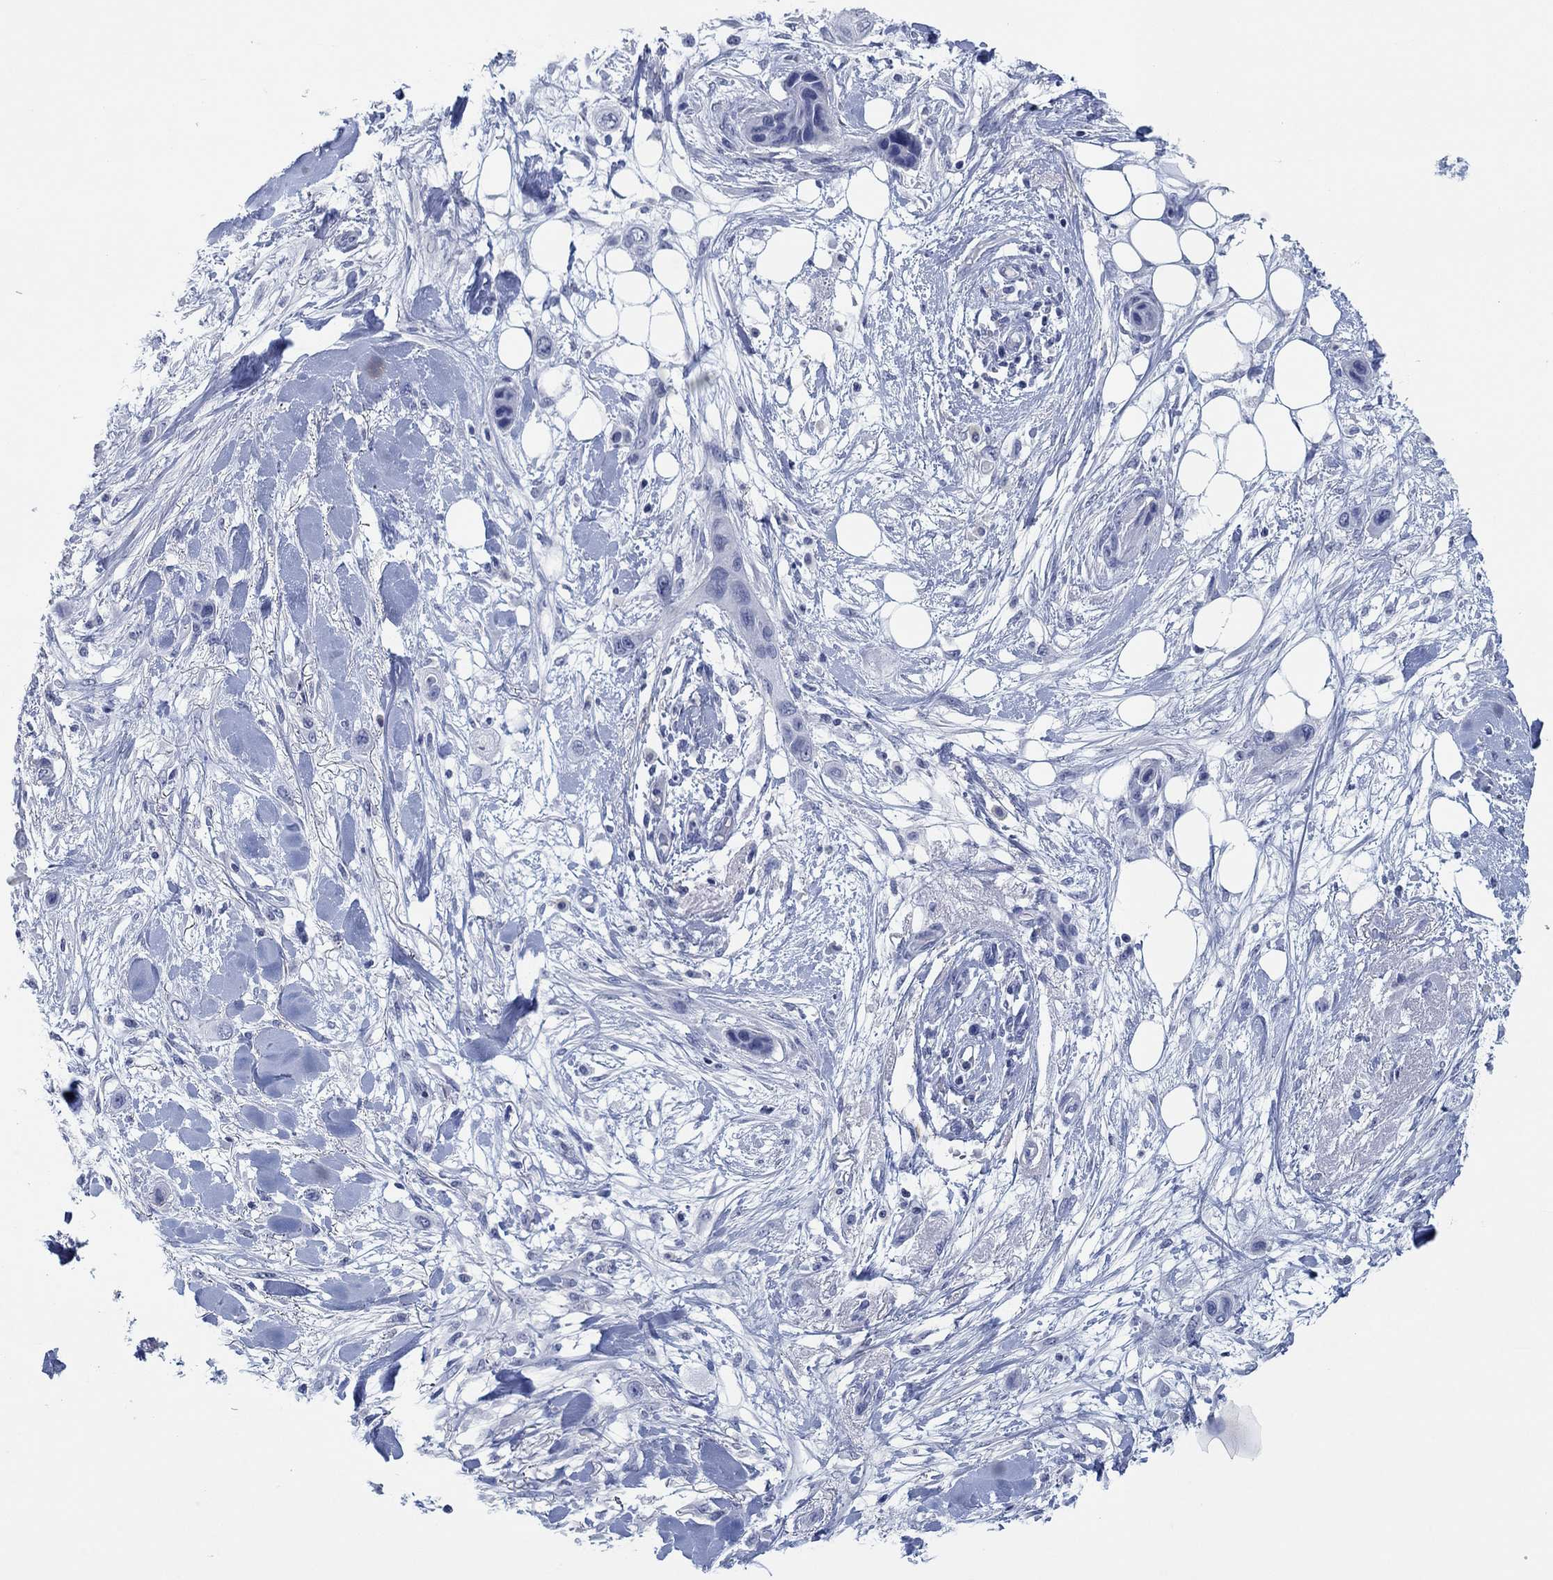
{"staining": {"intensity": "negative", "quantity": "none", "location": "none"}, "tissue": "skin cancer", "cell_type": "Tumor cells", "image_type": "cancer", "snomed": [{"axis": "morphology", "description": "Squamous cell carcinoma, NOS"}, {"axis": "topography", "description": "Skin"}], "caption": "This is an IHC histopathology image of skin cancer (squamous cell carcinoma). There is no expression in tumor cells.", "gene": "PDYN", "patient": {"sex": "male", "age": 79}}